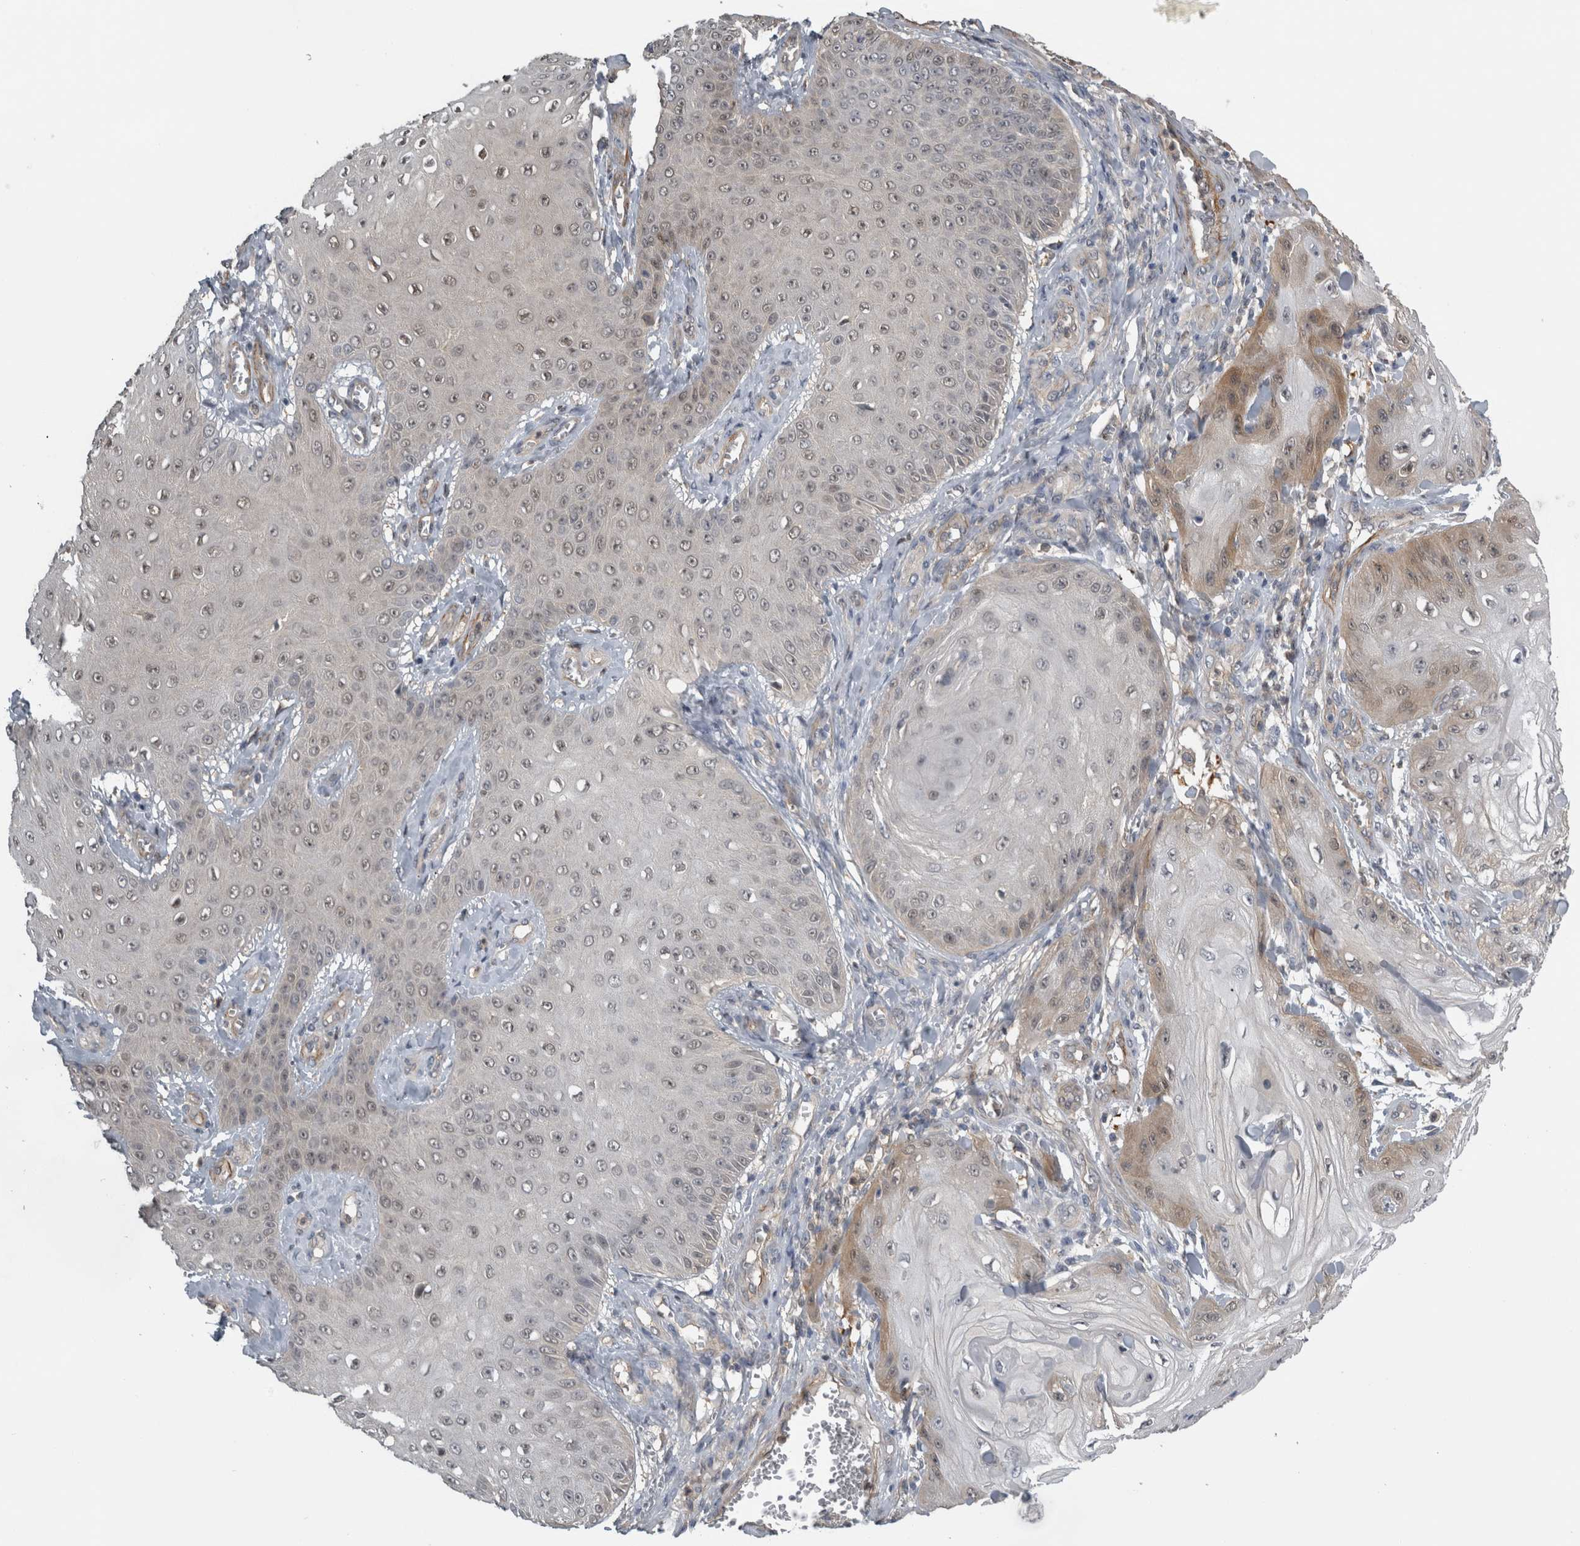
{"staining": {"intensity": "weak", "quantity": ">75%", "location": "nuclear"}, "tissue": "skin cancer", "cell_type": "Tumor cells", "image_type": "cancer", "snomed": [{"axis": "morphology", "description": "Squamous cell carcinoma, NOS"}, {"axis": "topography", "description": "Skin"}], "caption": "An image of human squamous cell carcinoma (skin) stained for a protein displays weak nuclear brown staining in tumor cells.", "gene": "NAPRT", "patient": {"sex": "male", "age": 74}}